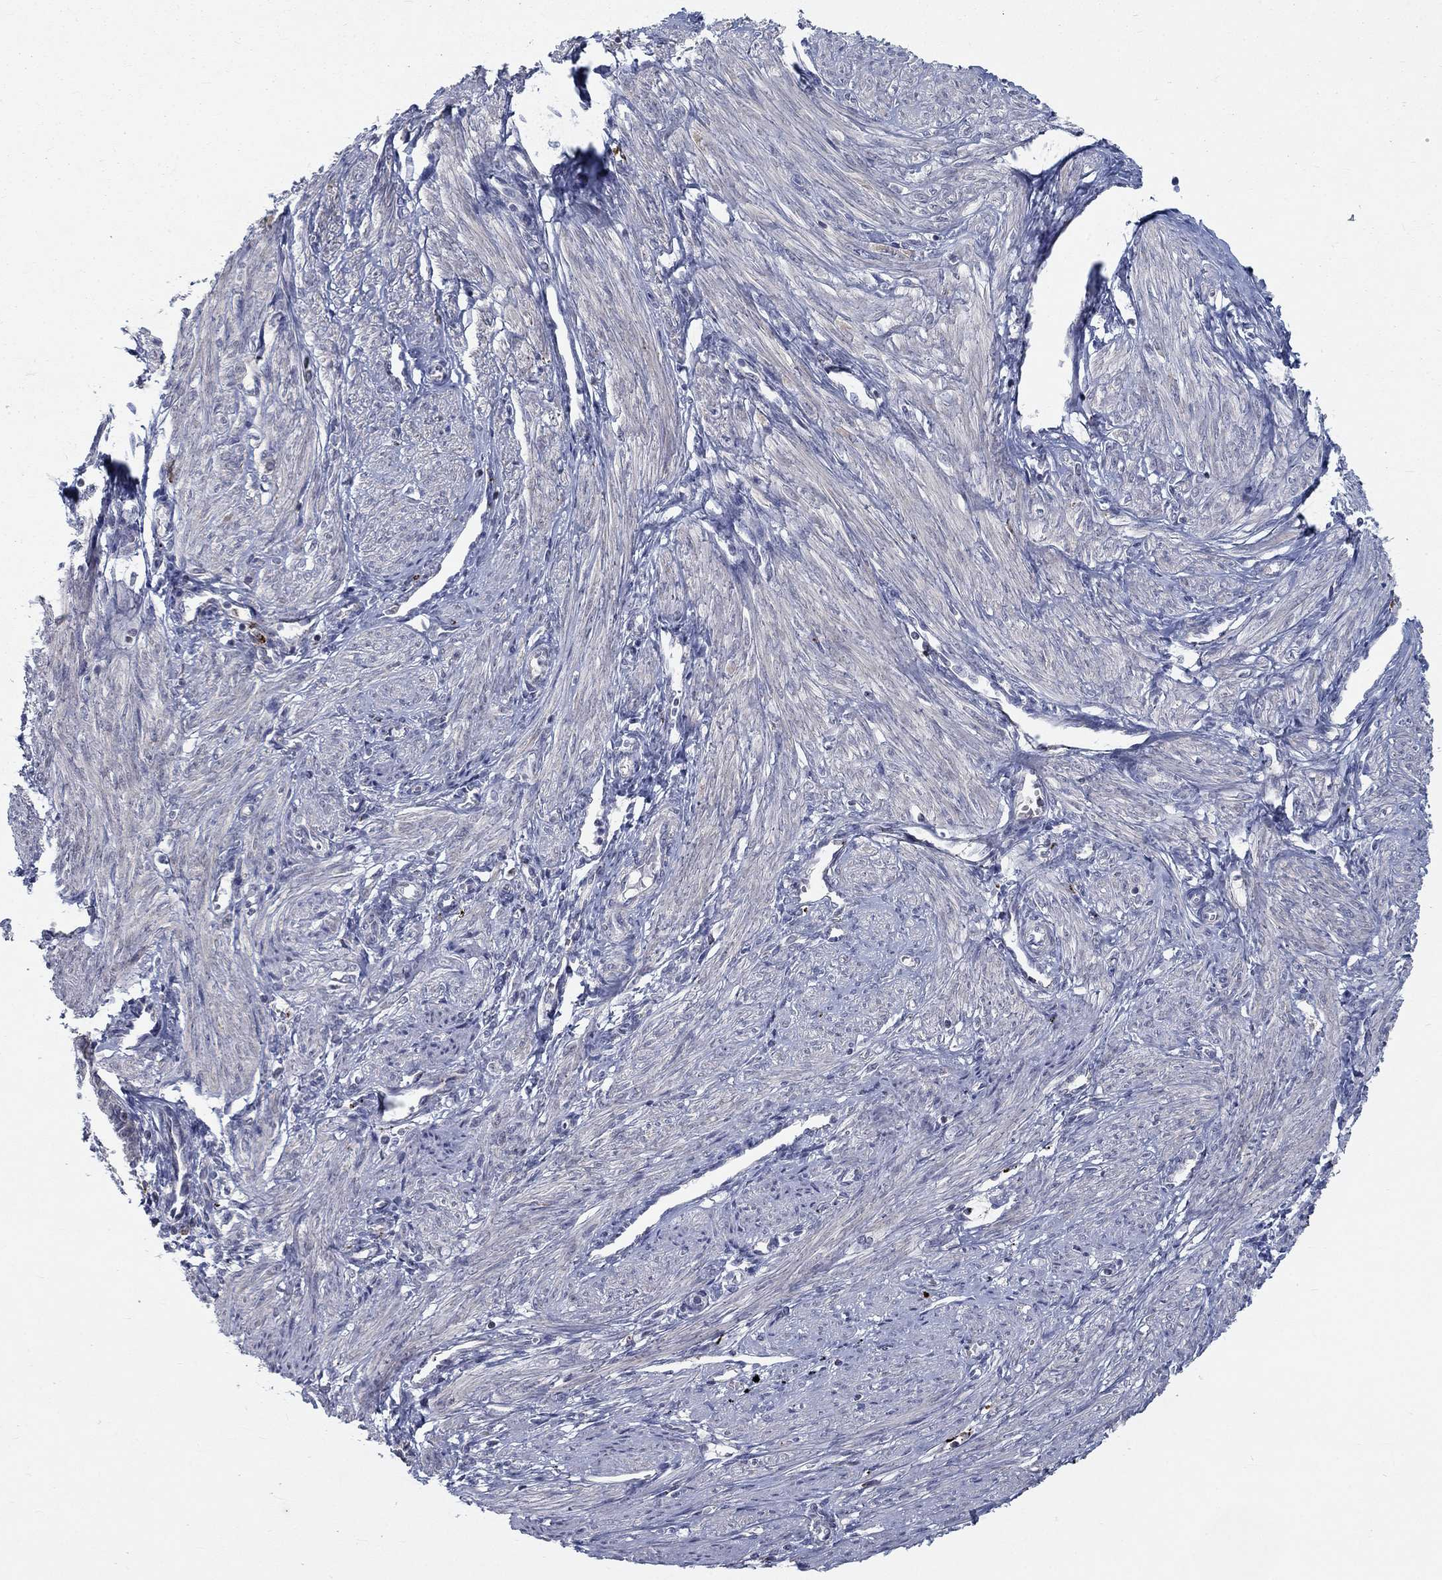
{"staining": {"intensity": "negative", "quantity": "none", "location": "none"}, "tissue": "endometrium", "cell_type": "Cells in endometrial stroma", "image_type": "normal", "snomed": [{"axis": "morphology", "description": "Normal tissue, NOS"}, {"axis": "topography", "description": "Endometrium"}], "caption": "This is a image of immunohistochemistry (IHC) staining of unremarkable endometrium, which shows no staining in cells in endometrial stroma. (DAB immunohistochemistry (IHC) with hematoxylin counter stain).", "gene": "MTSS2", "patient": {"sex": "female", "age": 37}}